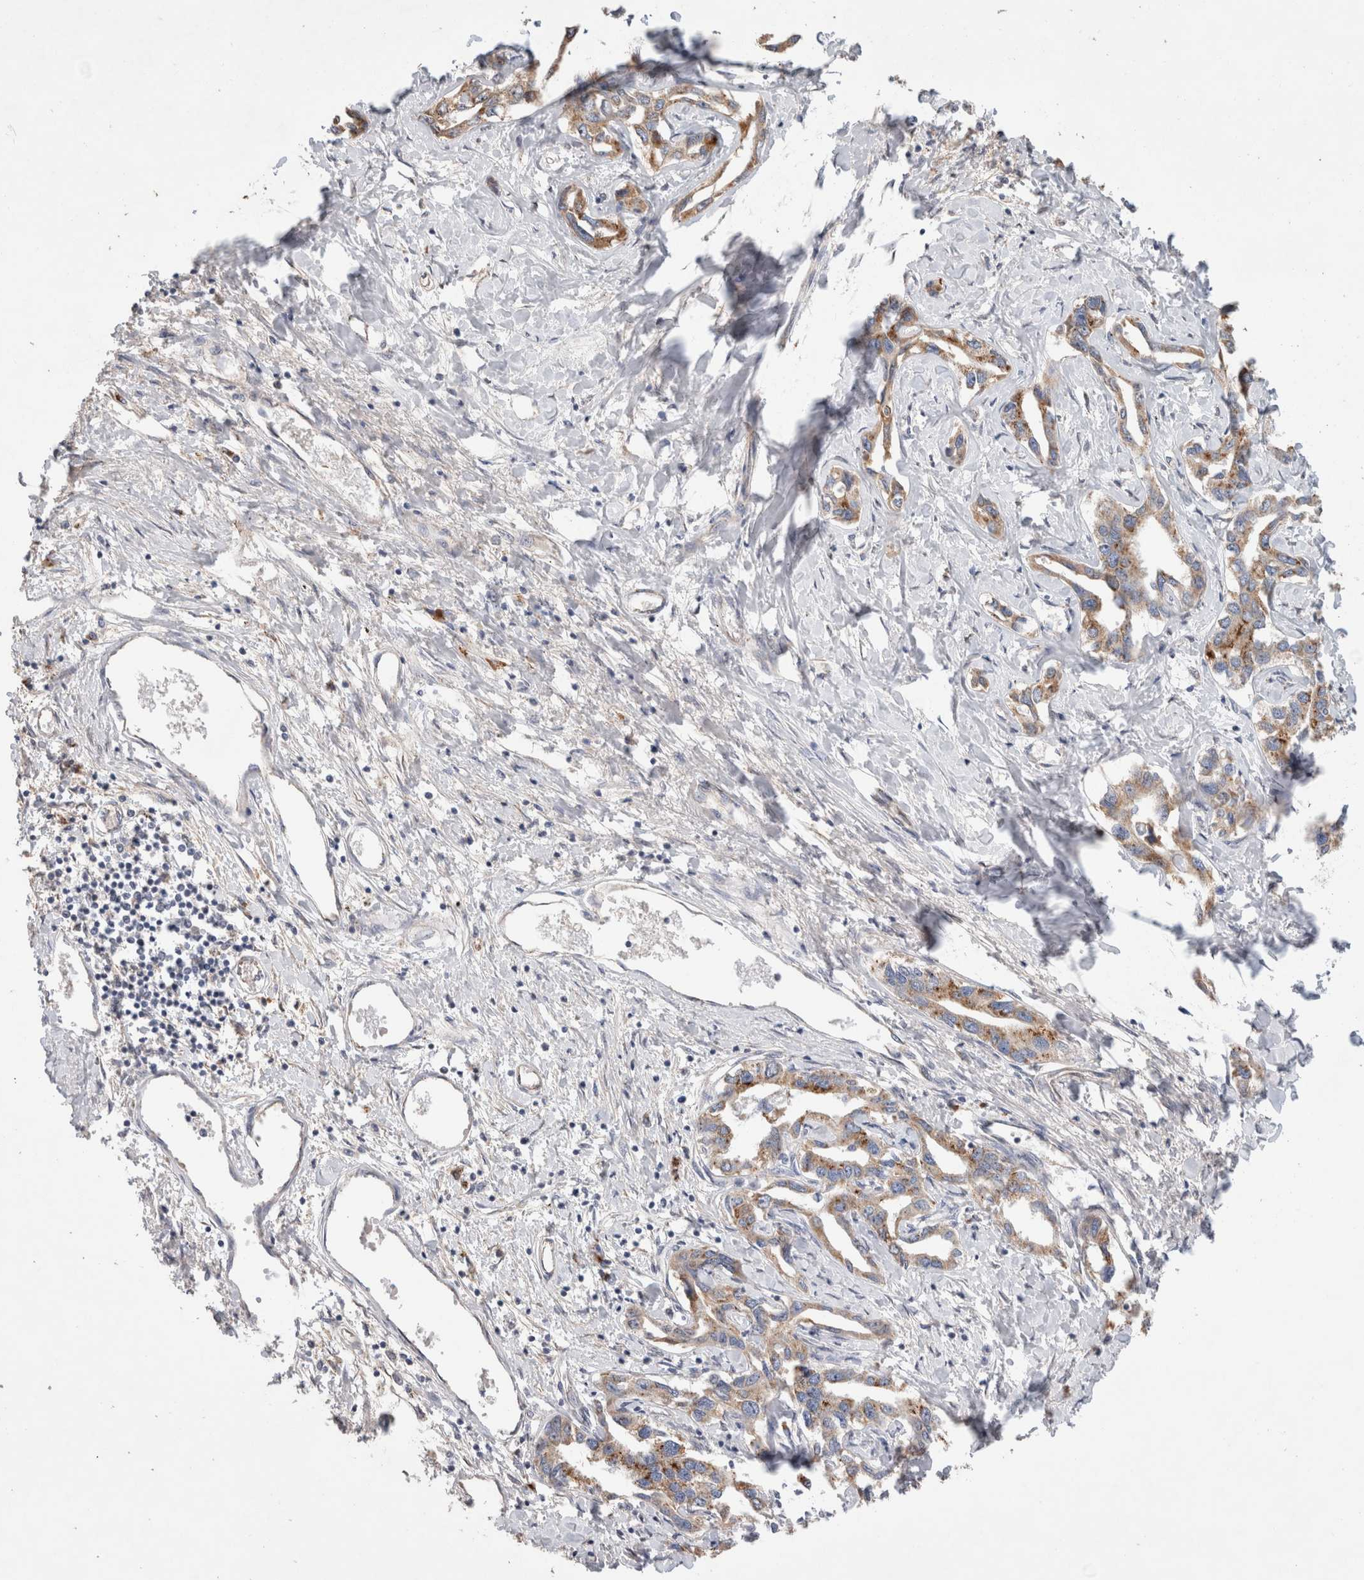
{"staining": {"intensity": "moderate", "quantity": ">75%", "location": "cytoplasmic/membranous"}, "tissue": "liver cancer", "cell_type": "Tumor cells", "image_type": "cancer", "snomed": [{"axis": "morphology", "description": "Cholangiocarcinoma"}, {"axis": "topography", "description": "Liver"}], "caption": "High-magnification brightfield microscopy of cholangiocarcinoma (liver) stained with DAB (brown) and counterstained with hematoxylin (blue). tumor cells exhibit moderate cytoplasmic/membranous expression is present in approximately>75% of cells.", "gene": "IARS2", "patient": {"sex": "male", "age": 59}}